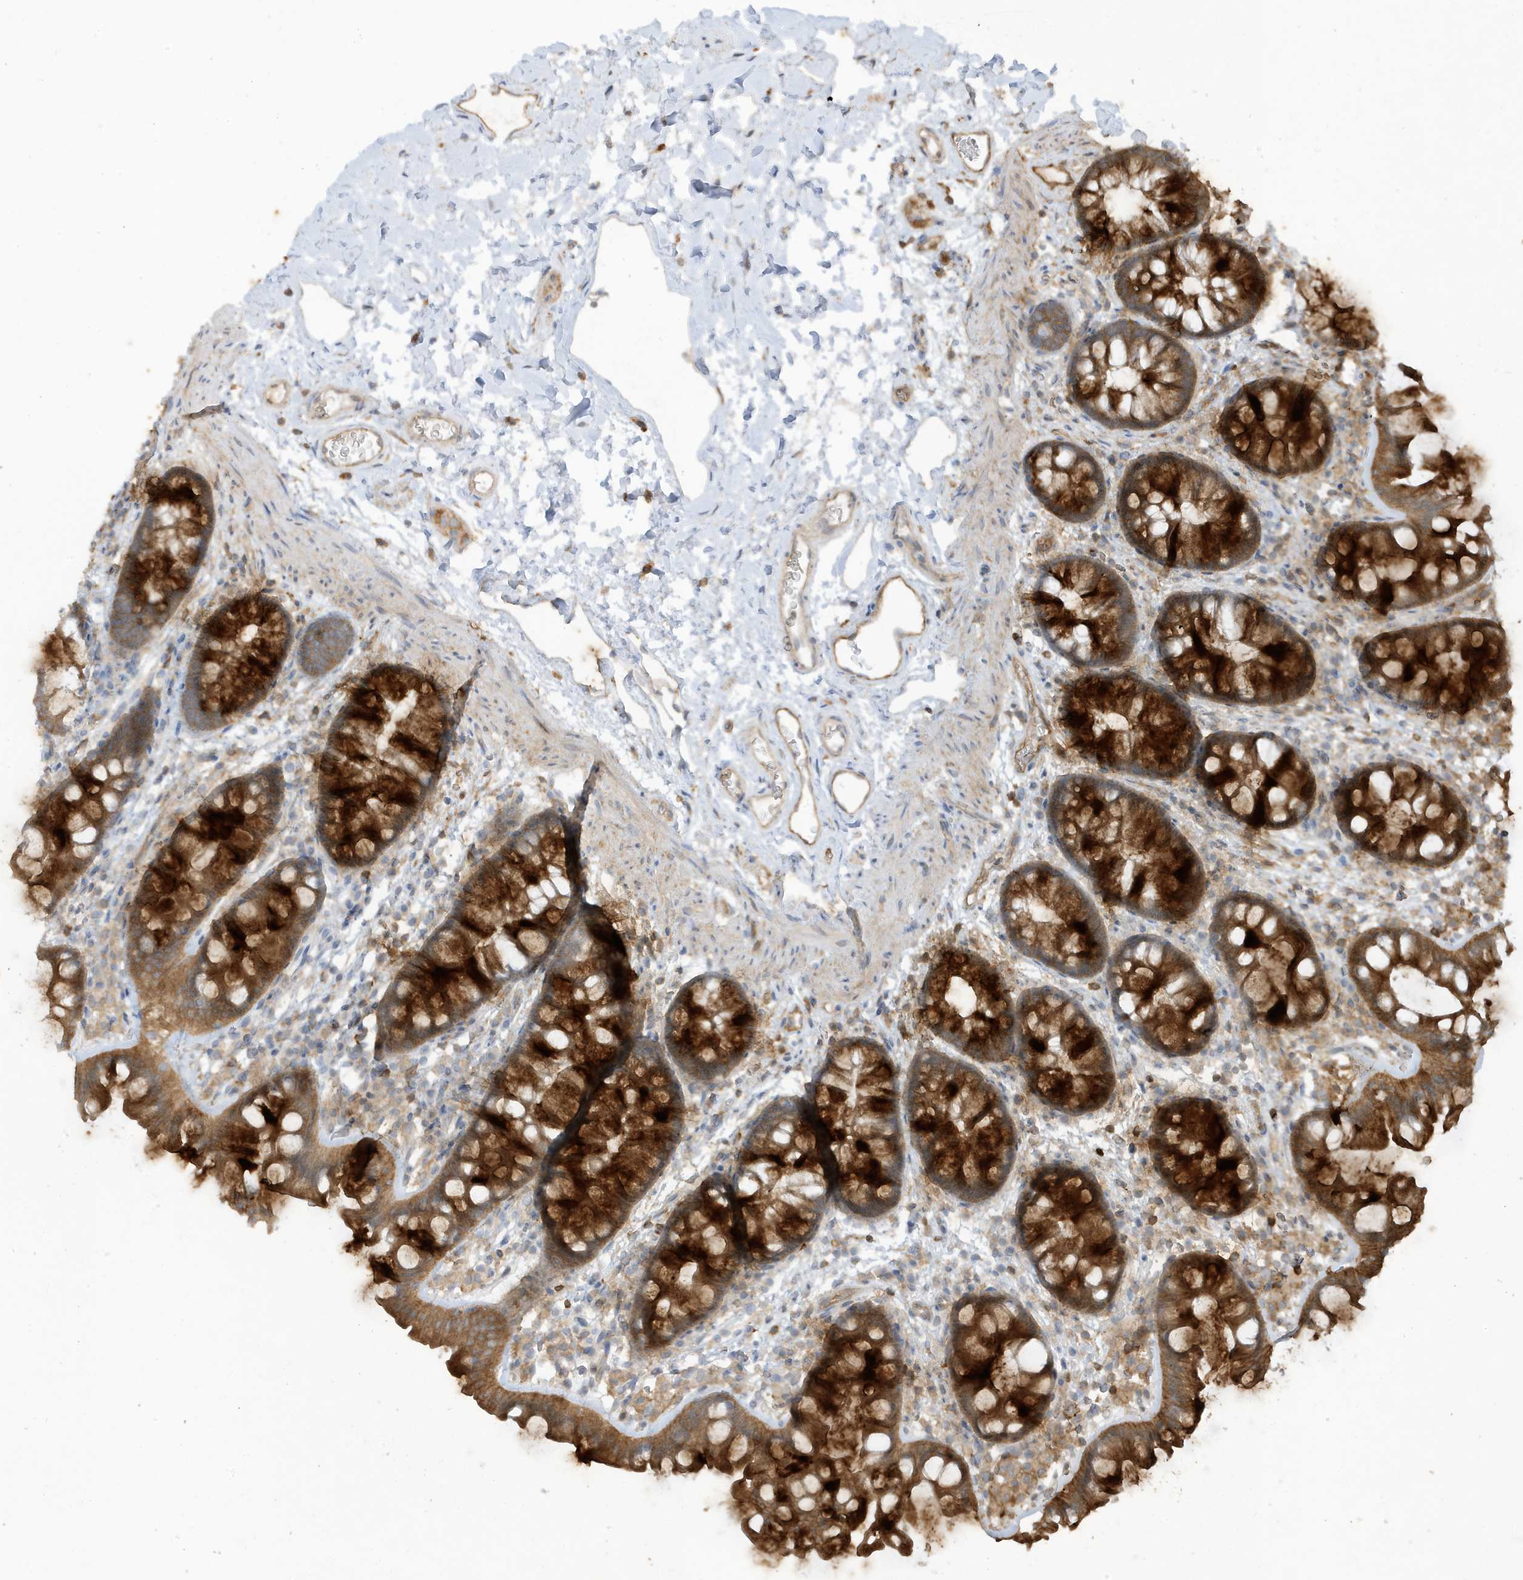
{"staining": {"intensity": "weak", "quantity": ">75%", "location": "cytoplasmic/membranous"}, "tissue": "colon", "cell_type": "Endothelial cells", "image_type": "normal", "snomed": [{"axis": "morphology", "description": "Normal tissue, NOS"}, {"axis": "topography", "description": "Colon"}], "caption": "Immunohistochemistry (IHC) staining of normal colon, which exhibits low levels of weak cytoplasmic/membranous staining in about >75% of endothelial cells indicating weak cytoplasmic/membranous protein staining. The staining was performed using DAB (3,3'-diaminobenzidine) (brown) for protein detection and nuclei were counterstained in hematoxylin (blue).", "gene": "PHACTR2", "patient": {"sex": "female", "age": 62}}